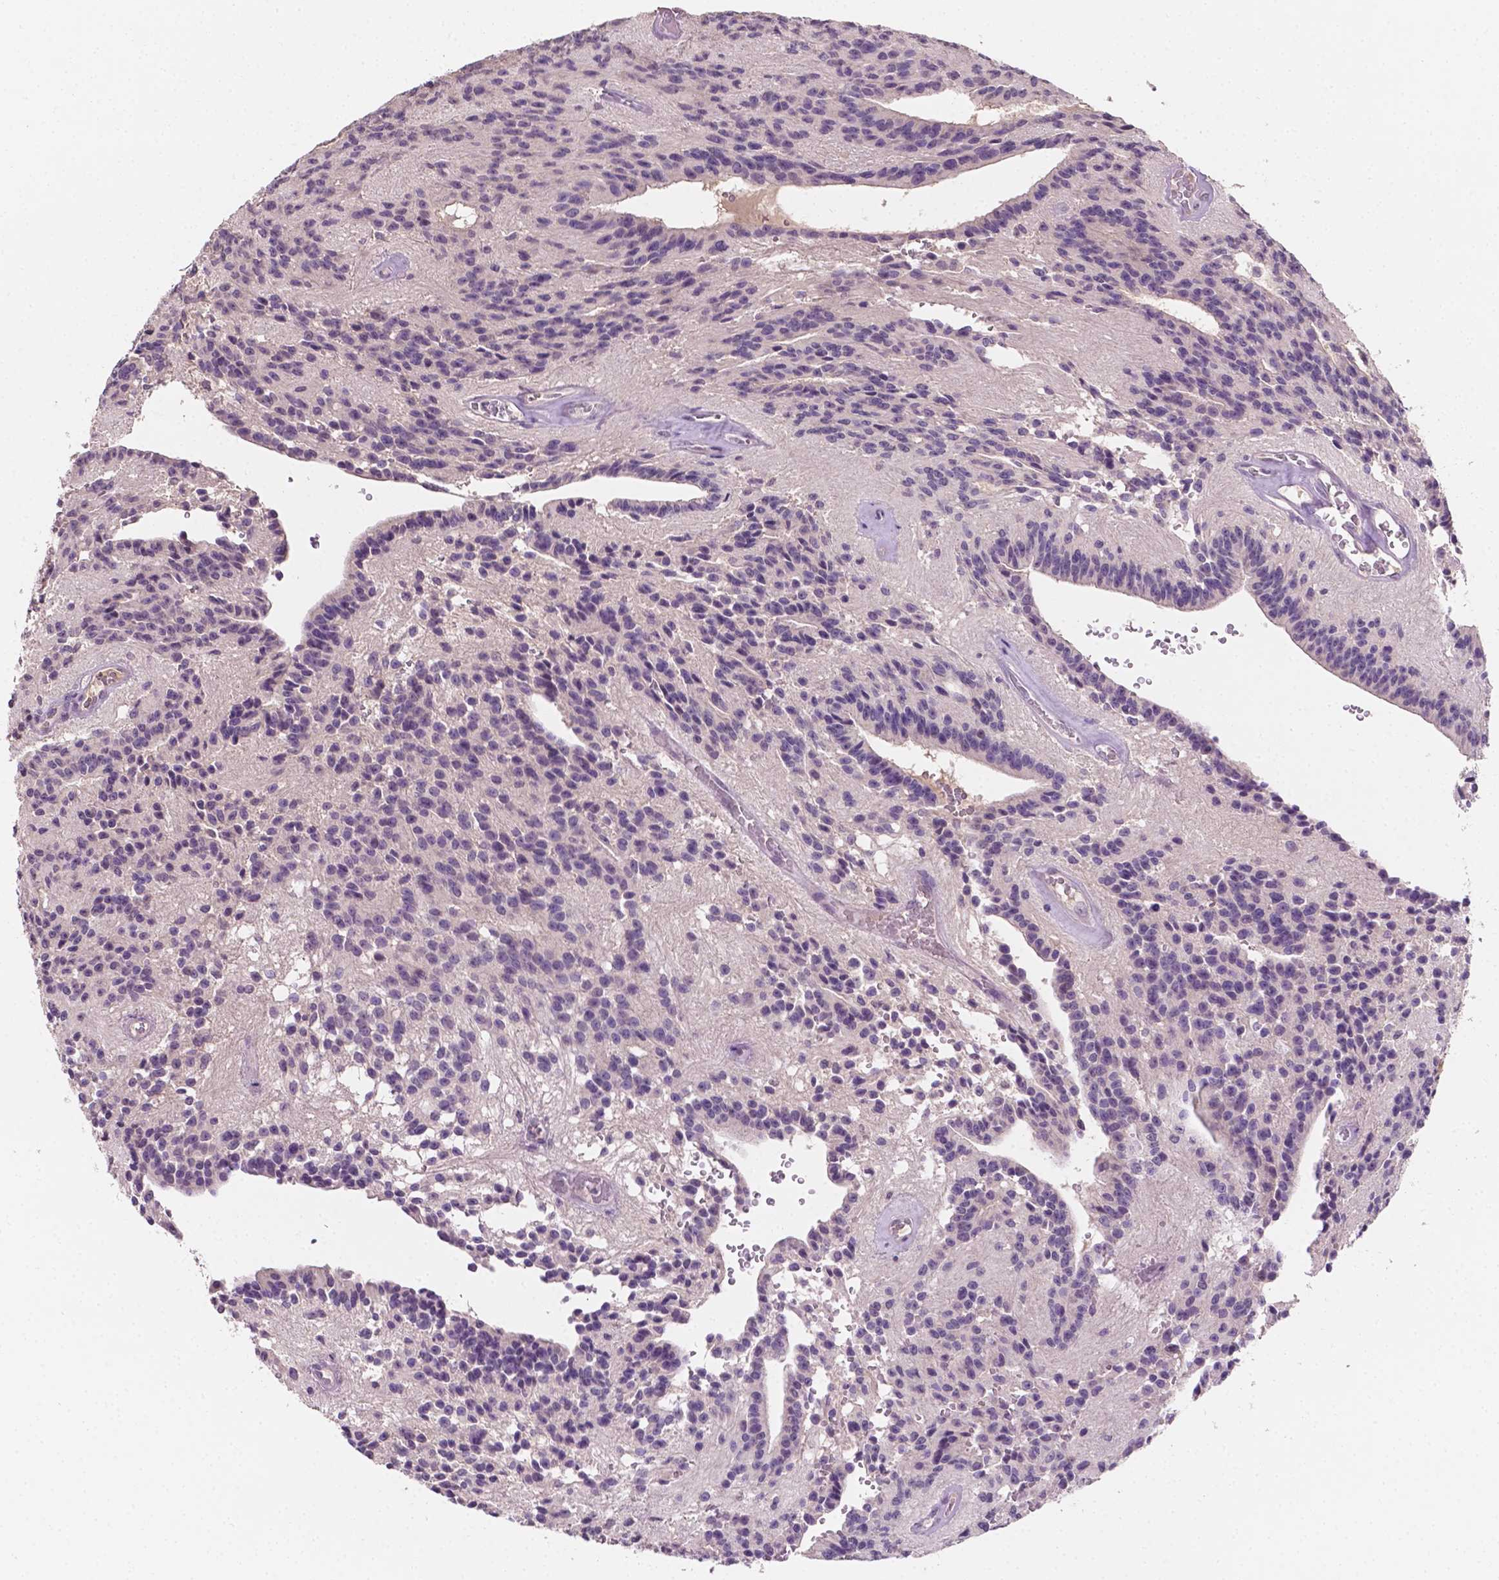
{"staining": {"intensity": "negative", "quantity": "none", "location": "none"}, "tissue": "glioma", "cell_type": "Tumor cells", "image_type": "cancer", "snomed": [{"axis": "morphology", "description": "Glioma, malignant, Low grade"}, {"axis": "topography", "description": "Brain"}], "caption": "The immunohistochemistry (IHC) histopathology image has no significant staining in tumor cells of glioma tissue.", "gene": "MROH6", "patient": {"sex": "male", "age": 31}}